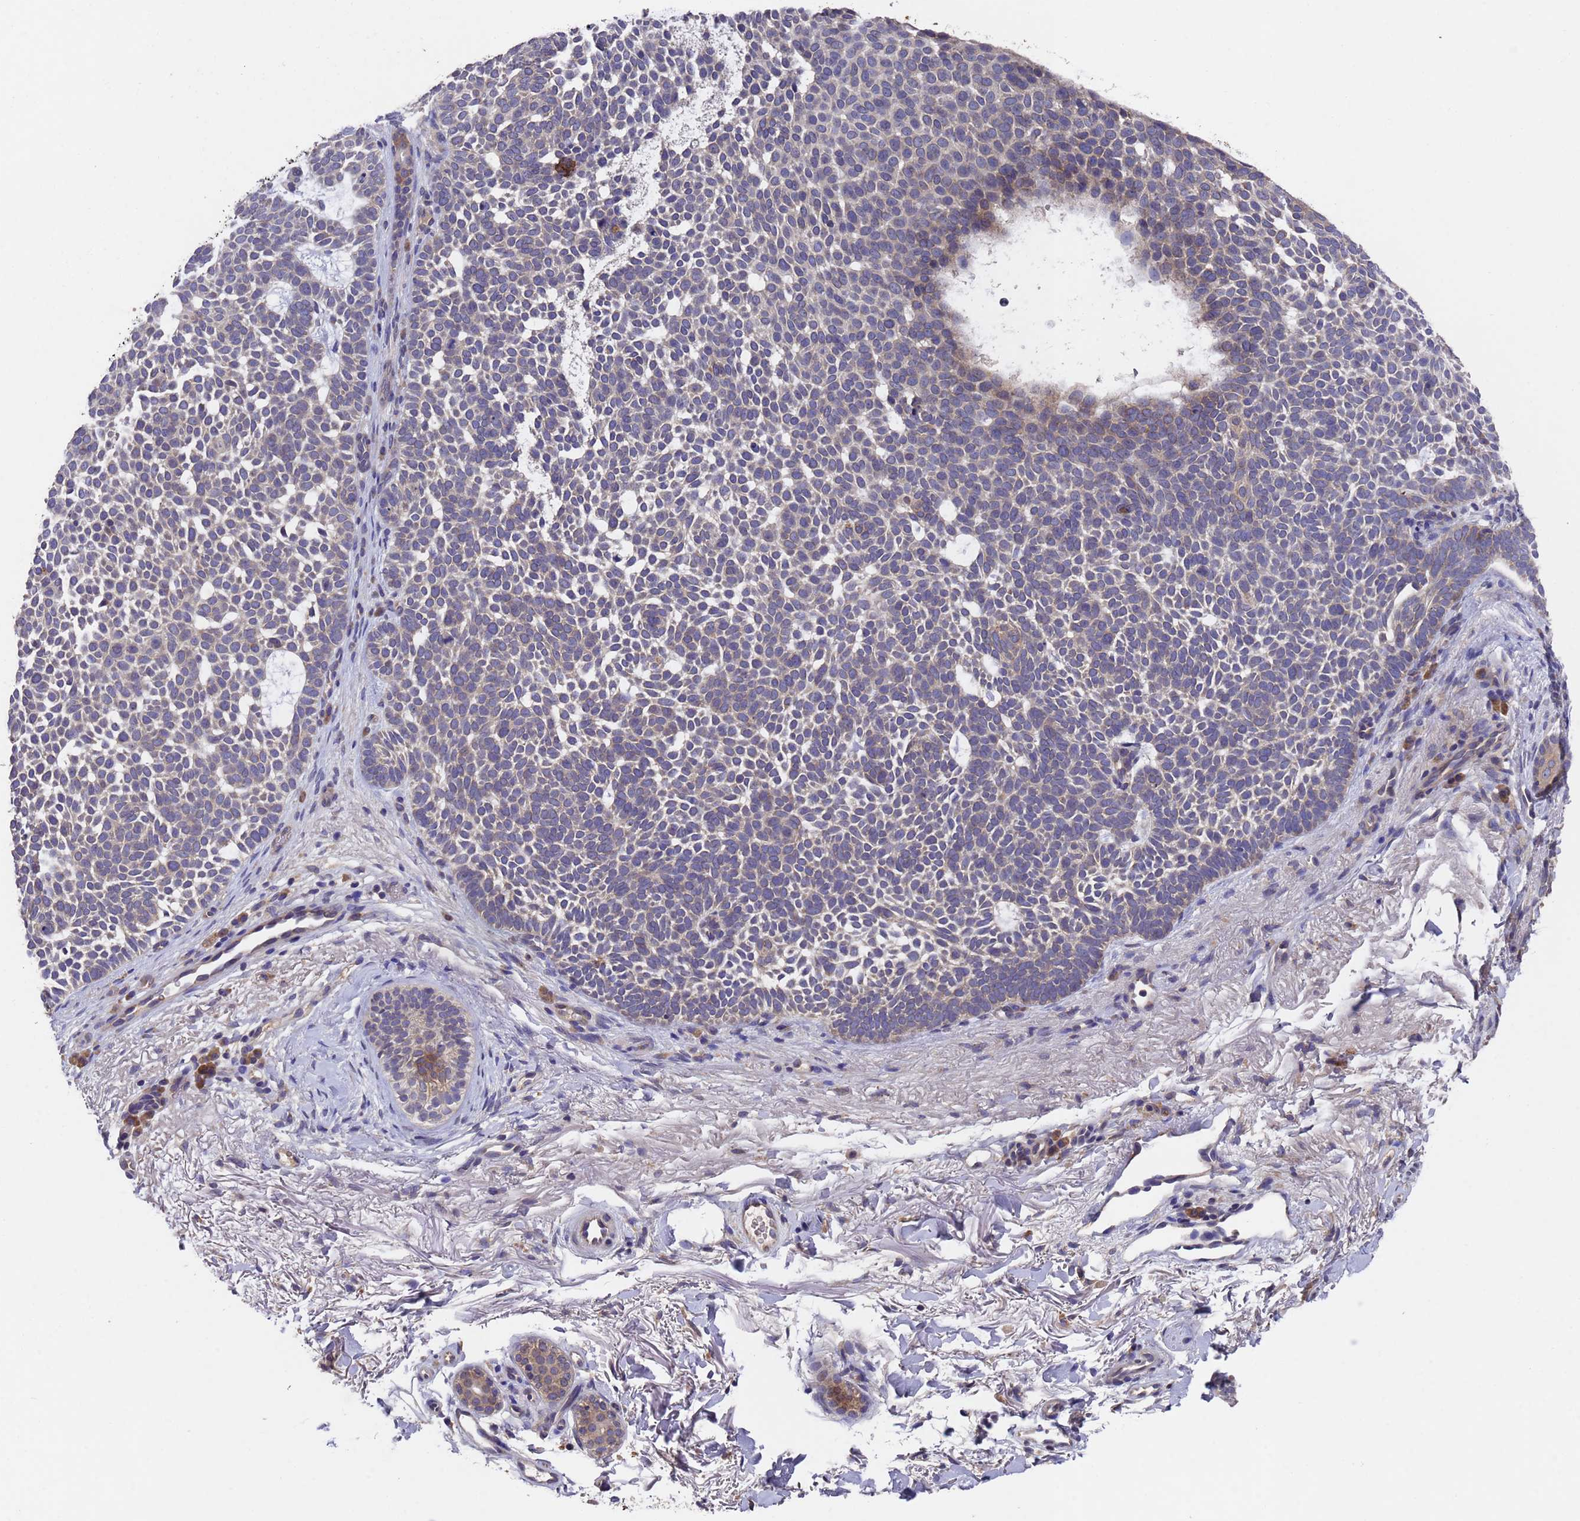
{"staining": {"intensity": "weak", "quantity": "<25%", "location": "cytoplasmic/membranous"}, "tissue": "skin cancer", "cell_type": "Tumor cells", "image_type": "cancer", "snomed": [{"axis": "morphology", "description": "Basal cell carcinoma"}, {"axis": "topography", "description": "Skin"}], "caption": "Skin cancer (basal cell carcinoma) was stained to show a protein in brown. There is no significant expression in tumor cells.", "gene": "DCAF12L2", "patient": {"sex": "female", "age": 77}}